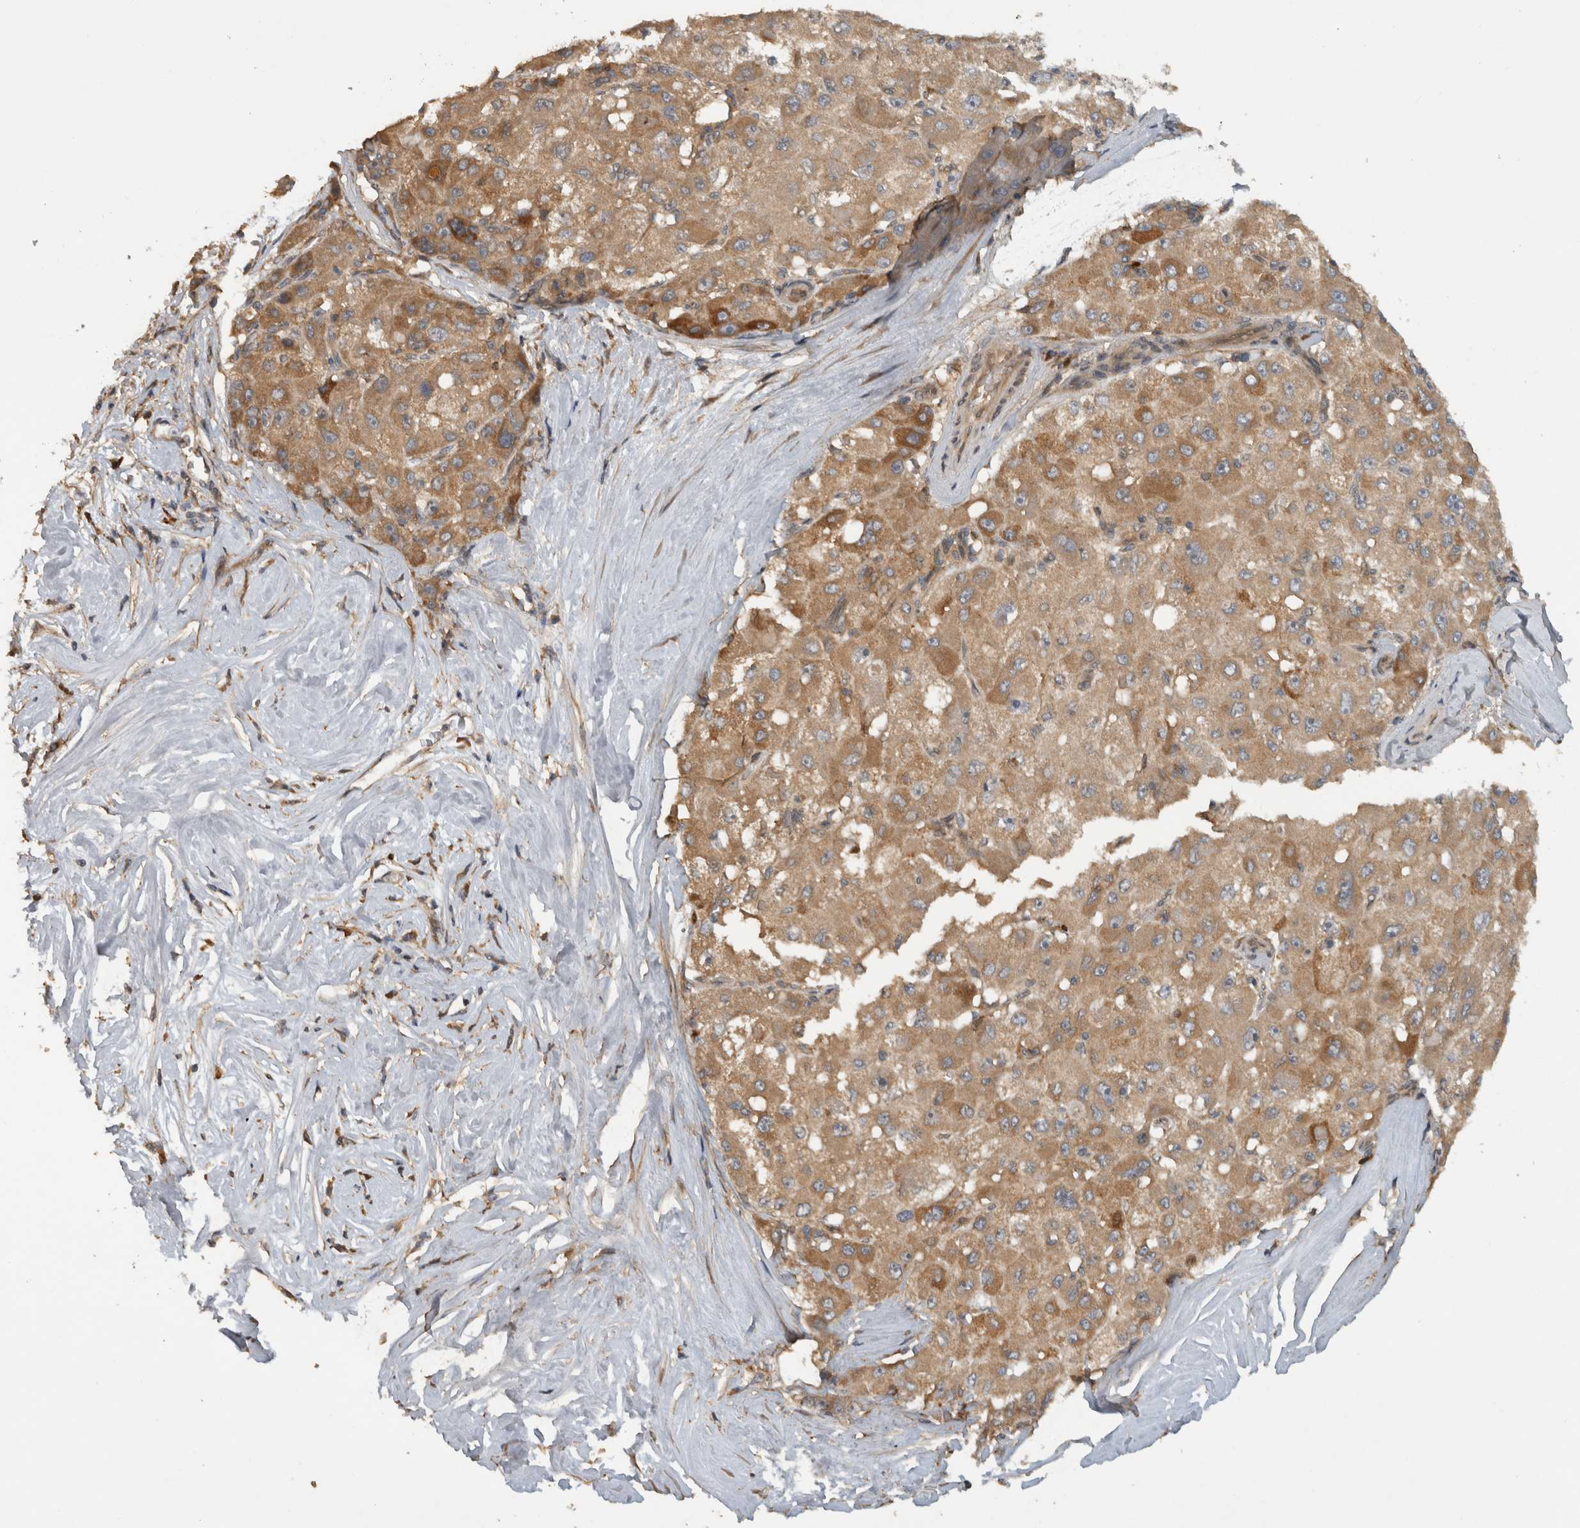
{"staining": {"intensity": "moderate", "quantity": ">75%", "location": "cytoplasmic/membranous"}, "tissue": "liver cancer", "cell_type": "Tumor cells", "image_type": "cancer", "snomed": [{"axis": "morphology", "description": "Carcinoma, Hepatocellular, NOS"}, {"axis": "topography", "description": "Liver"}], "caption": "Liver cancer (hepatocellular carcinoma) stained for a protein (brown) displays moderate cytoplasmic/membranous positive expression in approximately >75% of tumor cells.", "gene": "VEPH1", "patient": {"sex": "male", "age": 80}}